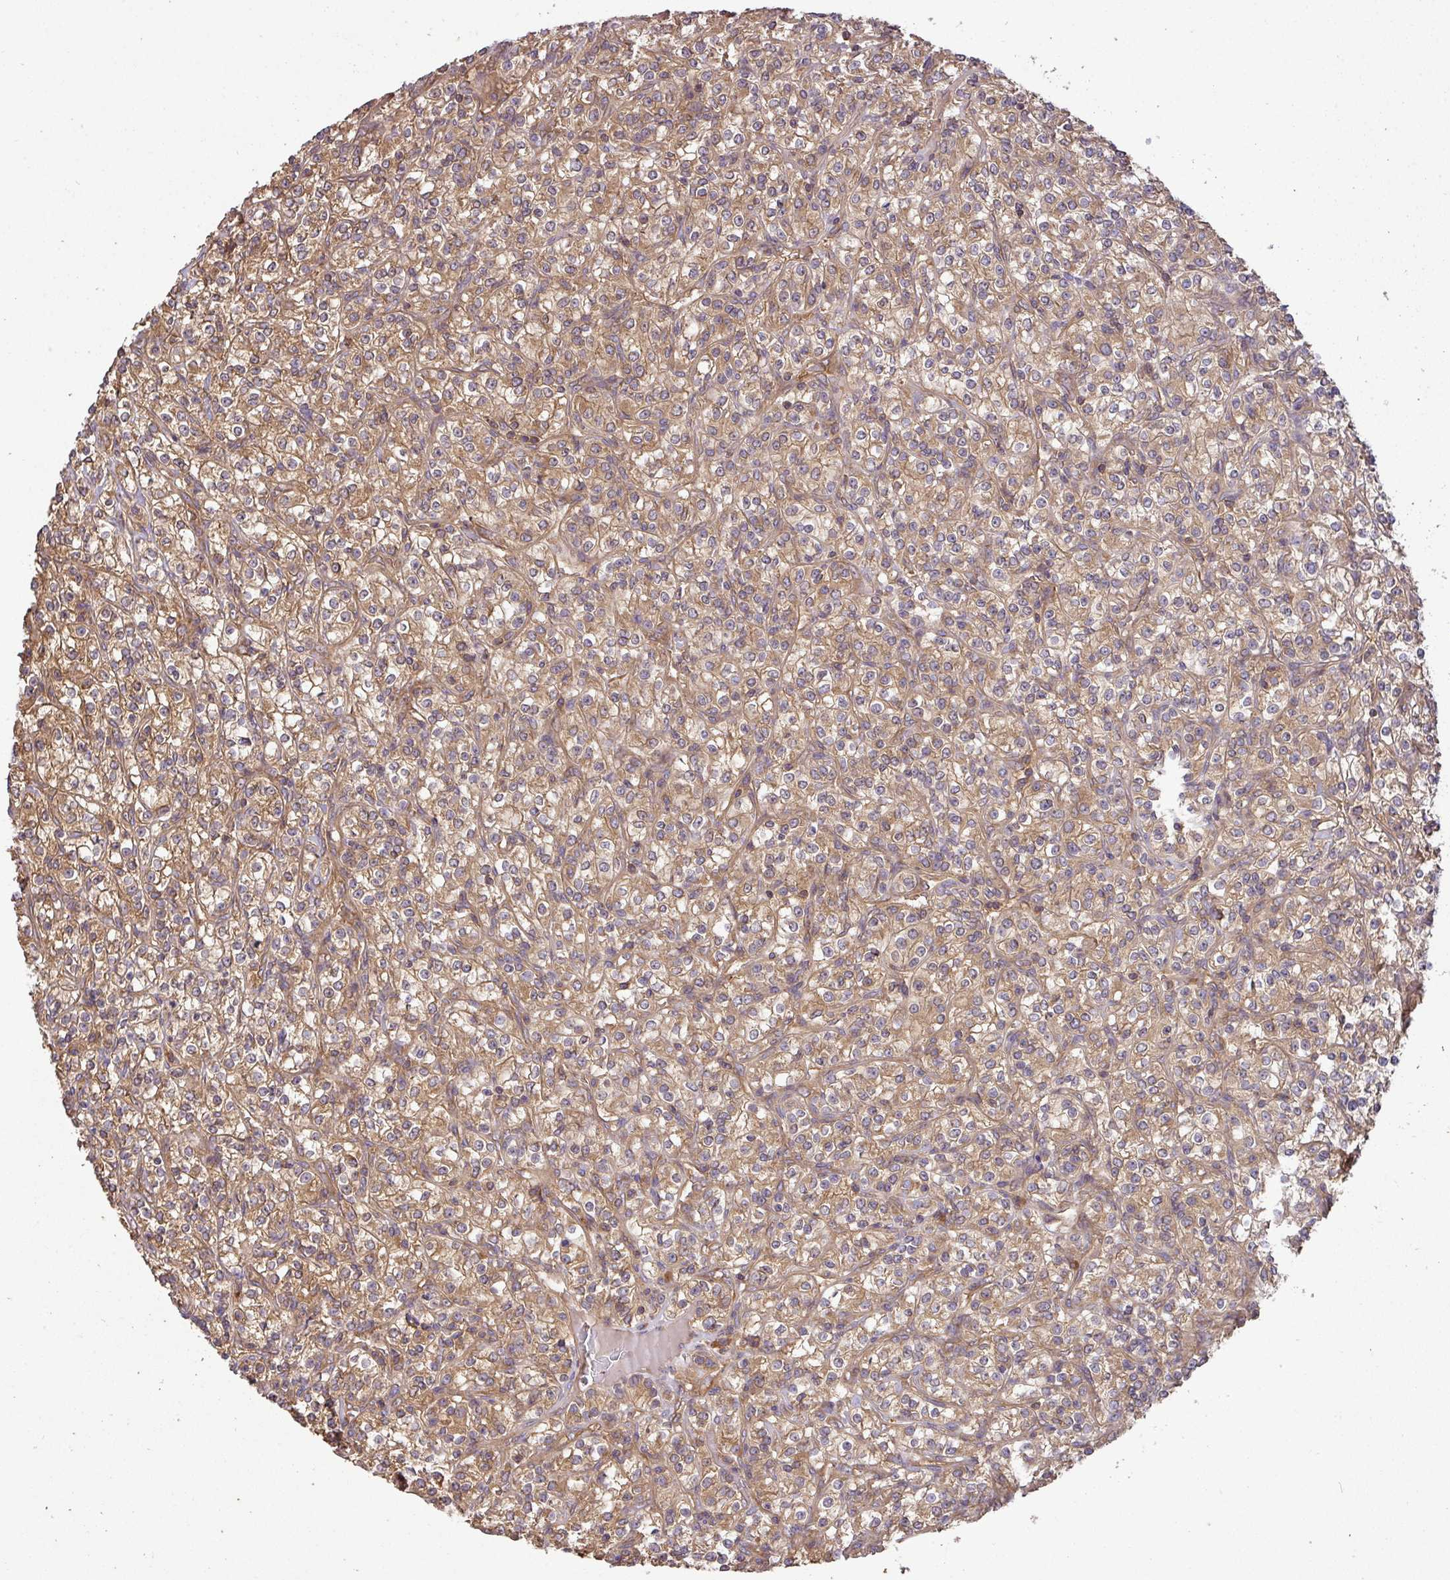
{"staining": {"intensity": "weak", "quantity": ">75%", "location": "cytoplasmic/membranous"}, "tissue": "renal cancer", "cell_type": "Tumor cells", "image_type": "cancer", "snomed": [{"axis": "morphology", "description": "Adenocarcinoma, NOS"}, {"axis": "topography", "description": "Kidney"}], "caption": "IHC image of adenocarcinoma (renal) stained for a protein (brown), which demonstrates low levels of weak cytoplasmic/membranous expression in approximately >75% of tumor cells.", "gene": "GSPT1", "patient": {"sex": "male", "age": 77}}